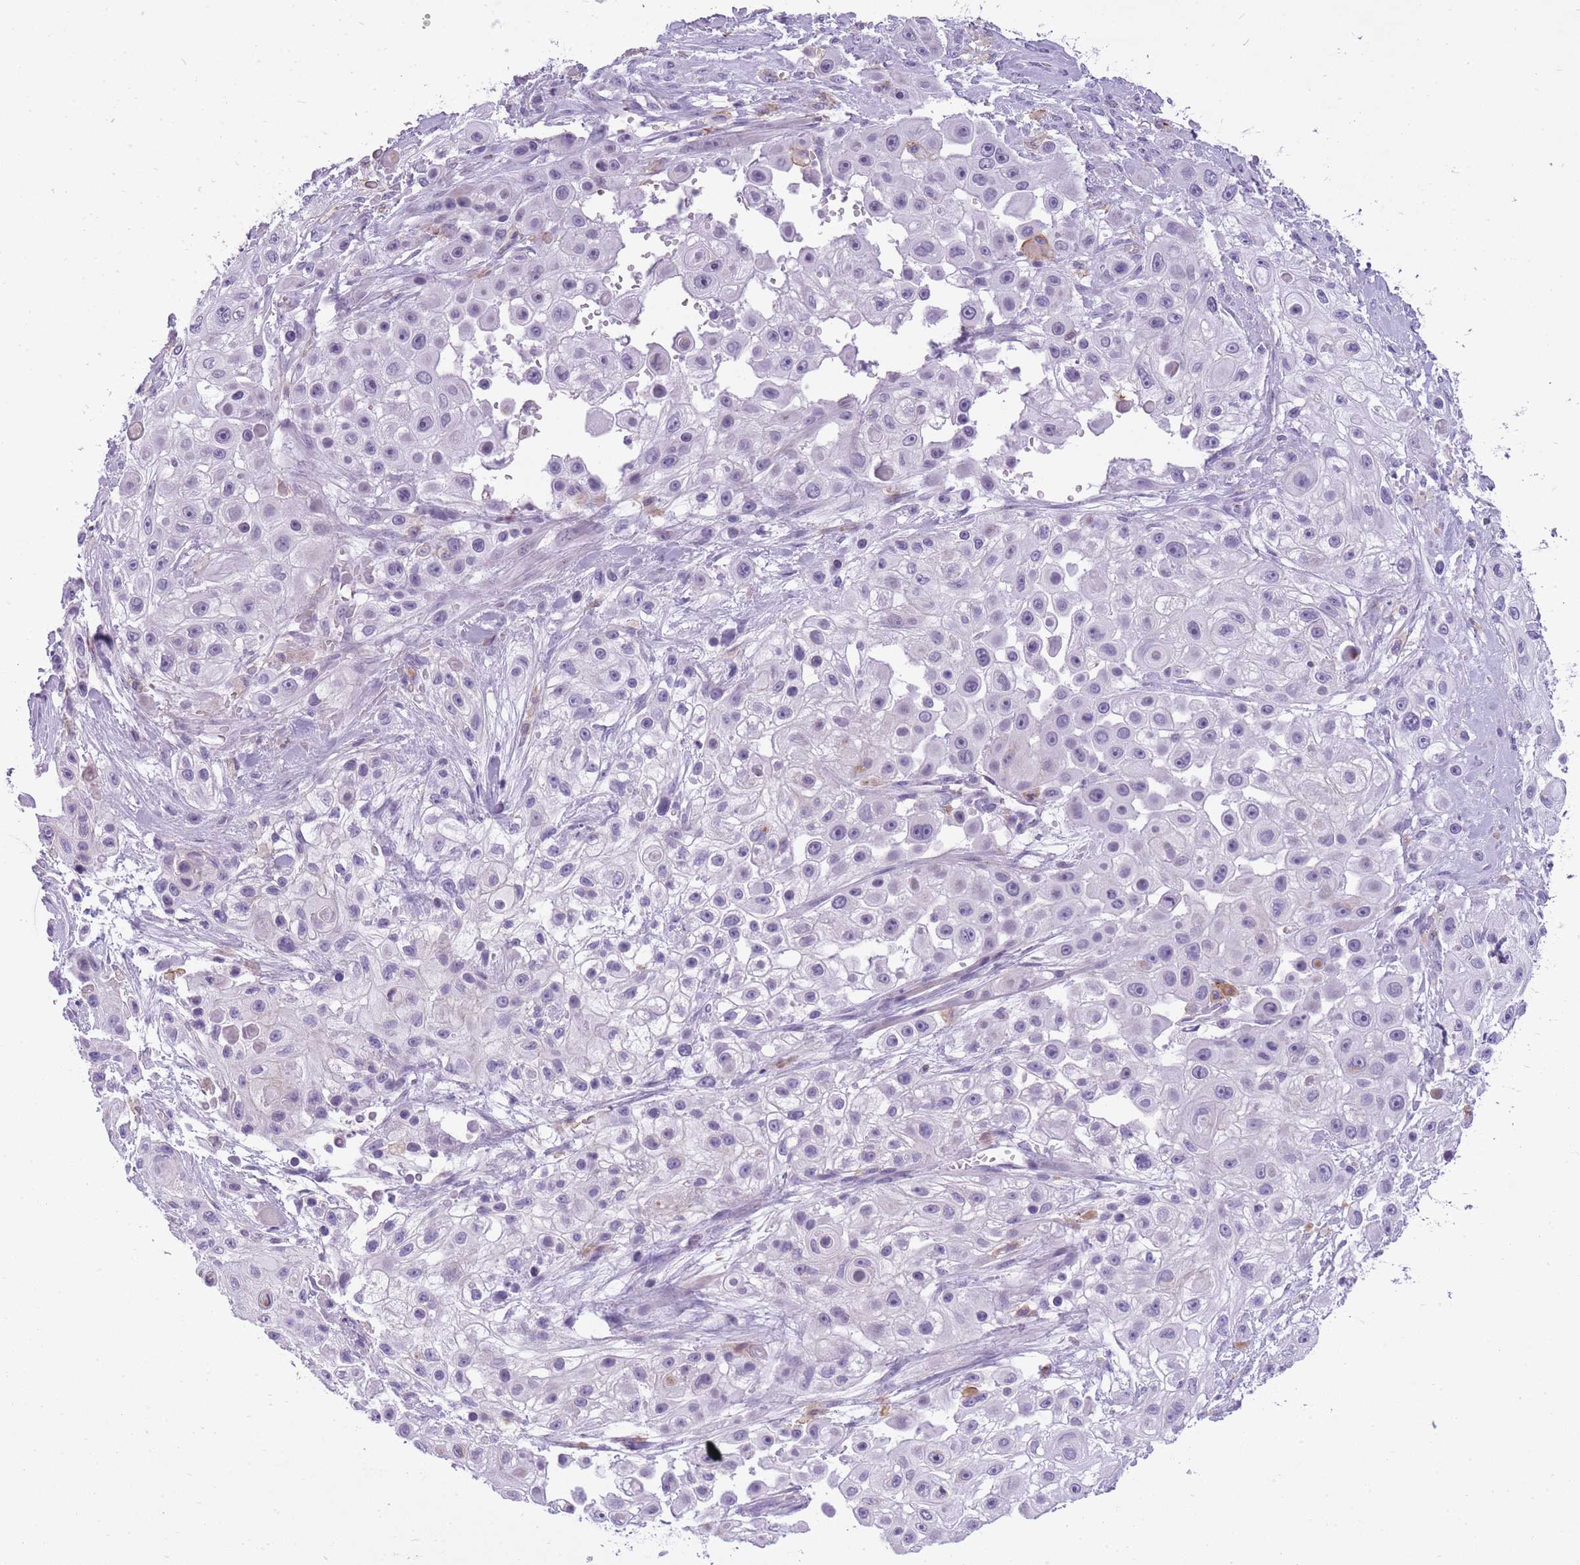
{"staining": {"intensity": "negative", "quantity": "none", "location": "none"}, "tissue": "skin cancer", "cell_type": "Tumor cells", "image_type": "cancer", "snomed": [{"axis": "morphology", "description": "Squamous cell carcinoma, NOS"}, {"axis": "topography", "description": "Skin"}], "caption": "This micrograph is of skin cancer (squamous cell carcinoma) stained with IHC to label a protein in brown with the nuclei are counter-stained blue. There is no staining in tumor cells. The staining is performed using DAB brown chromogen with nuclei counter-stained in using hematoxylin.", "gene": "RADX", "patient": {"sex": "male", "age": 67}}